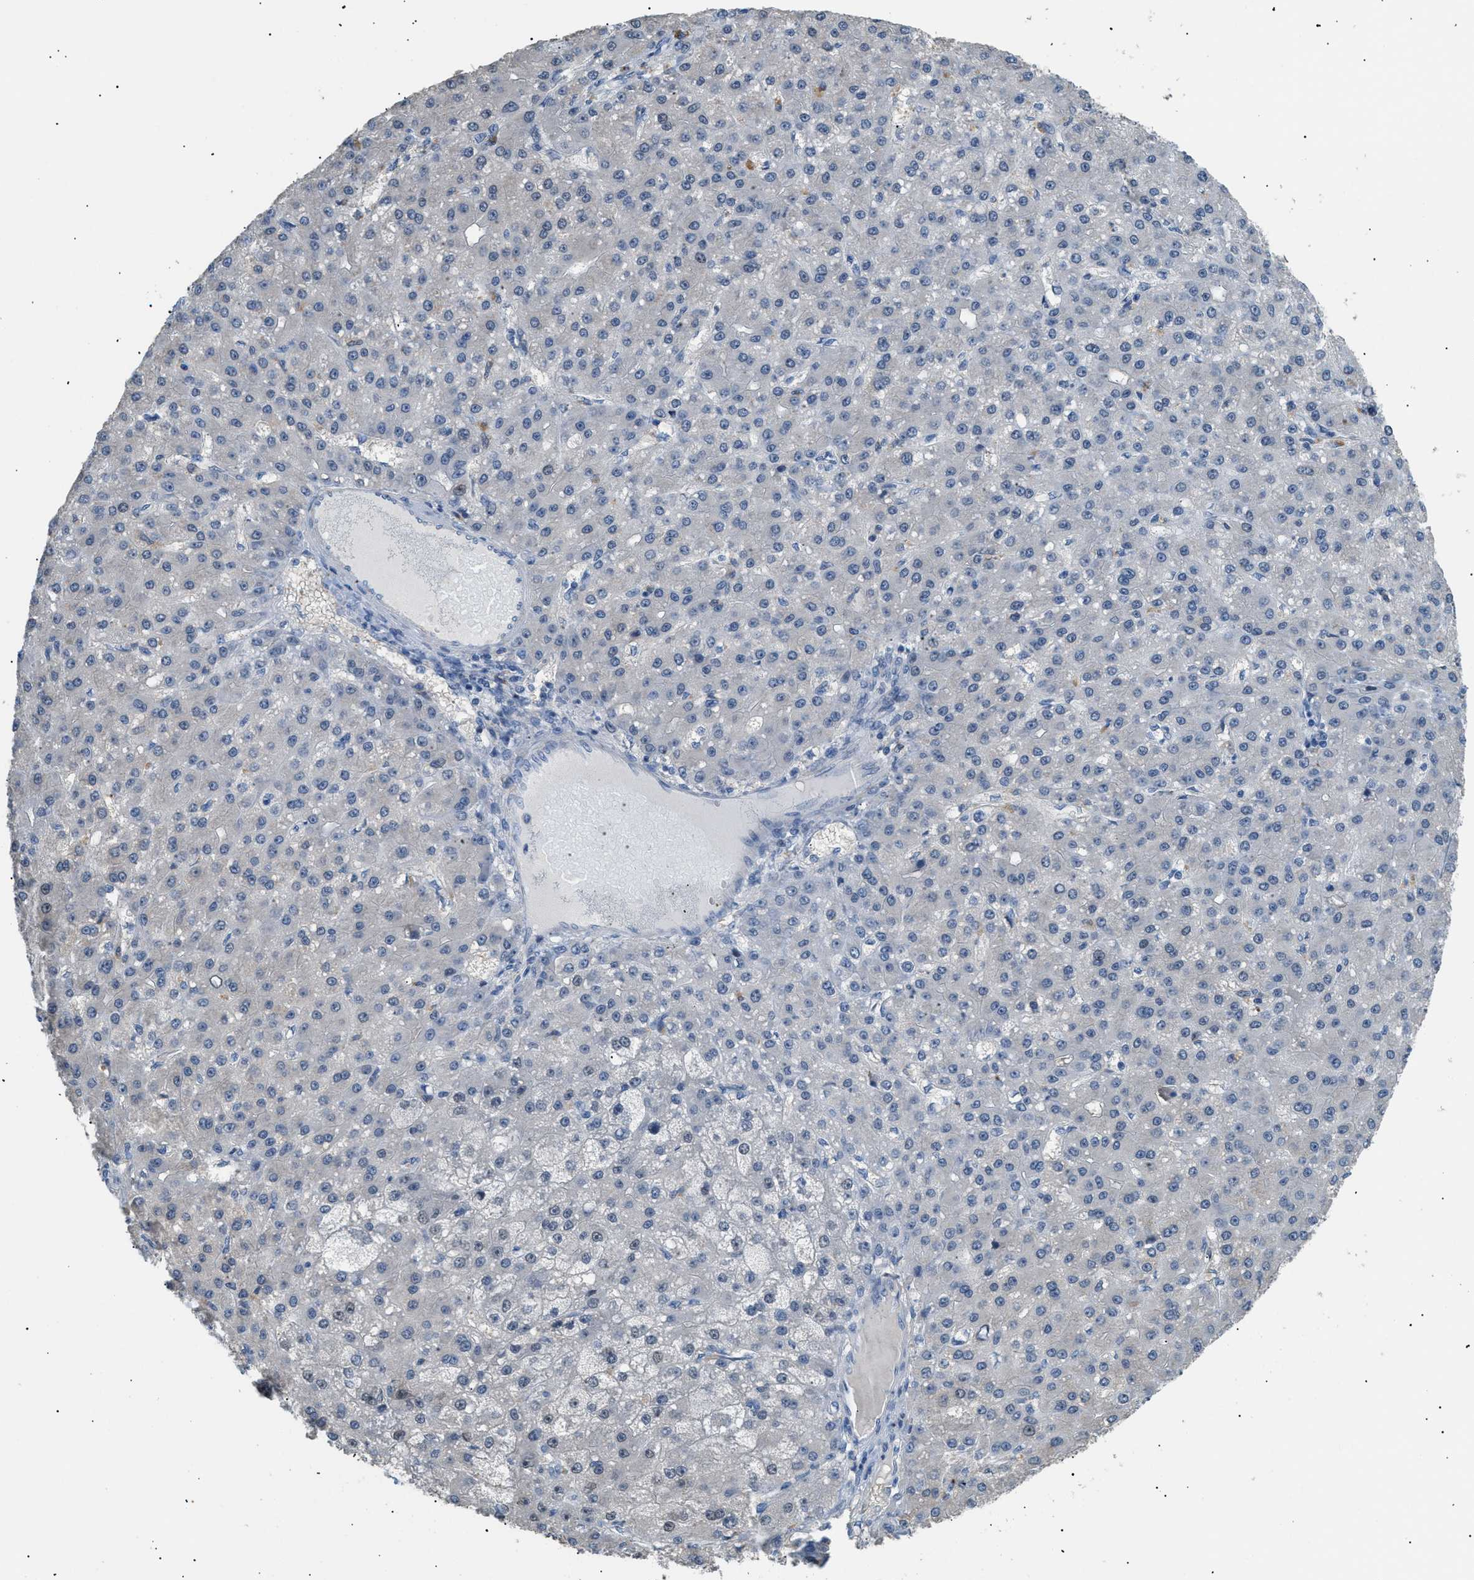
{"staining": {"intensity": "negative", "quantity": "none", "location": "none"}, "tissue": "liver cancer", "cell_type": "Tumor cells", "image_type": "cancer", "snomed": [{"axis": "morphology", "description": "Carcinoma, Hepatocellular, NOS"}, {"axis": "topography", "description": "Liver"}], "caption": "A high-resolution histopathology image shows IHC staining of liver cancer, which reveals no significant positivity in tumor cells.", "gene": "AKR1A1", "patient": {"sex": "male", "age": 67}}